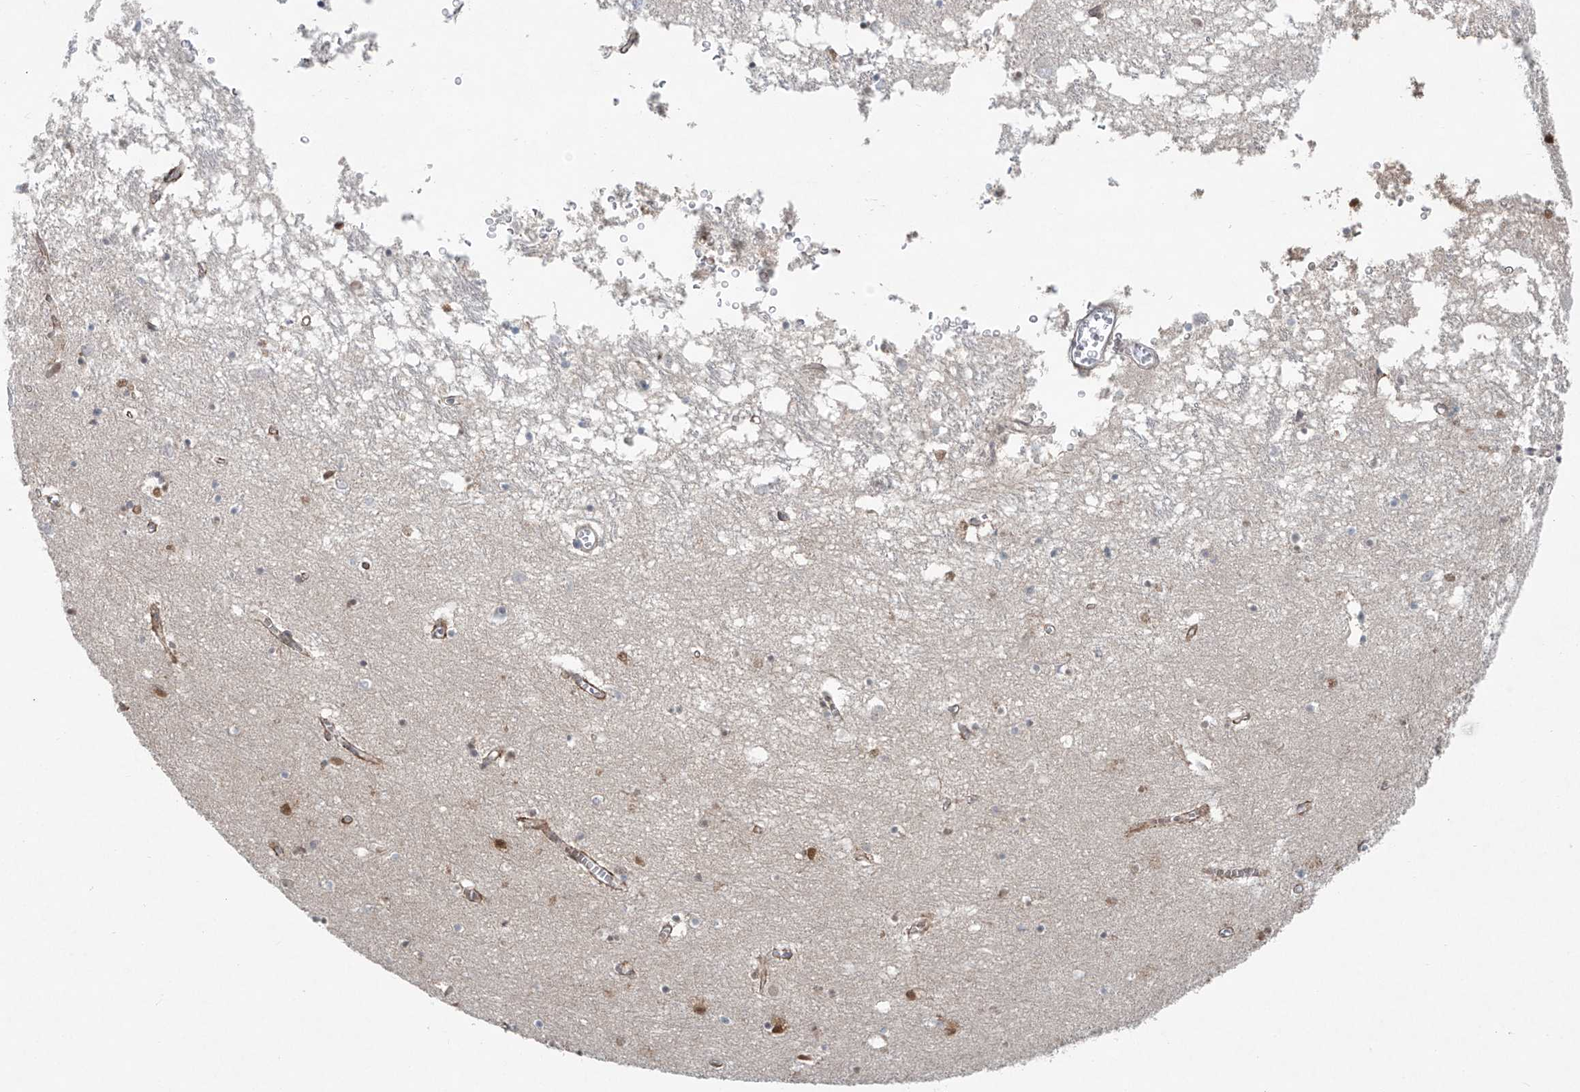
{"staining": {"intensity": "moderate", "quantity": "<25%", "location": "nuclear"}, "tissue": "hippocampus", "cell_type": "Glial cells", "image_type": "normal", "snomed": [{"axis": "morphology", "description": "Normal tissue, NOS"}, {"axis": "topography", "description": "Hippocampus"}], "caption": "The histopathology image demonstrates immunohistochemical staining of normal hippocampus. There is moderate nuclear positivity is identified in about <25% of glial cells.", "gene": "PPAT", "patient": {"sex": "male", "age": 70}}